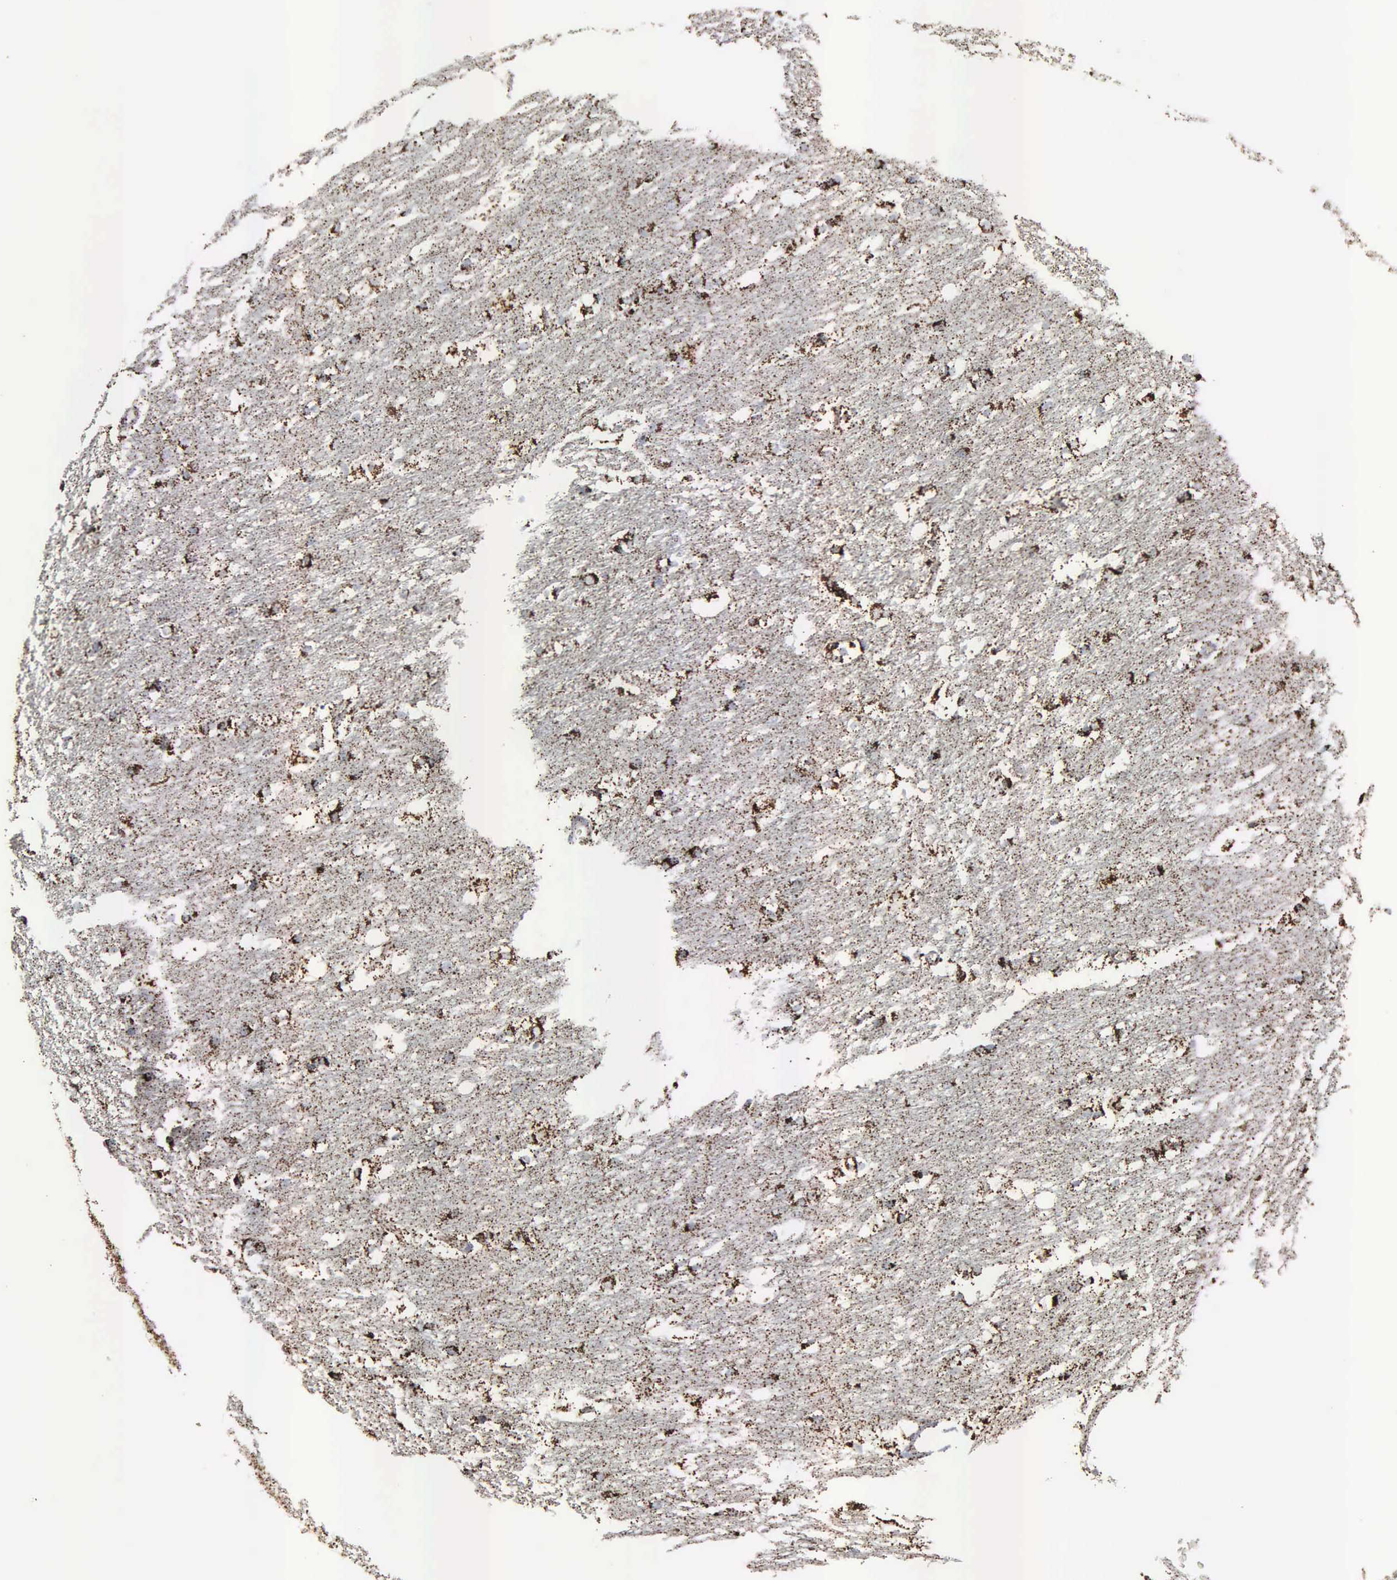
{"staining": {"intensity": "strong", "quantity": ">75%", "location": "cytoplasmic/membranous"}, "tissue": "caudate", "cell_type": "Glial cells", "image_type": "normal", "snomed": [{"axis": "morphology", "description": "Normal tissue, NOS"}, {"axis": "topography", "description": "Lateral ventricle wall"}], "caption": "Strong cytoplasmic/membranous expression for a protein is appreciated in about >75% of glial cells of unremarkable caudate using IHC.", "gene": "HSPA9", "patient": {"sex": "female", "age": 19}}